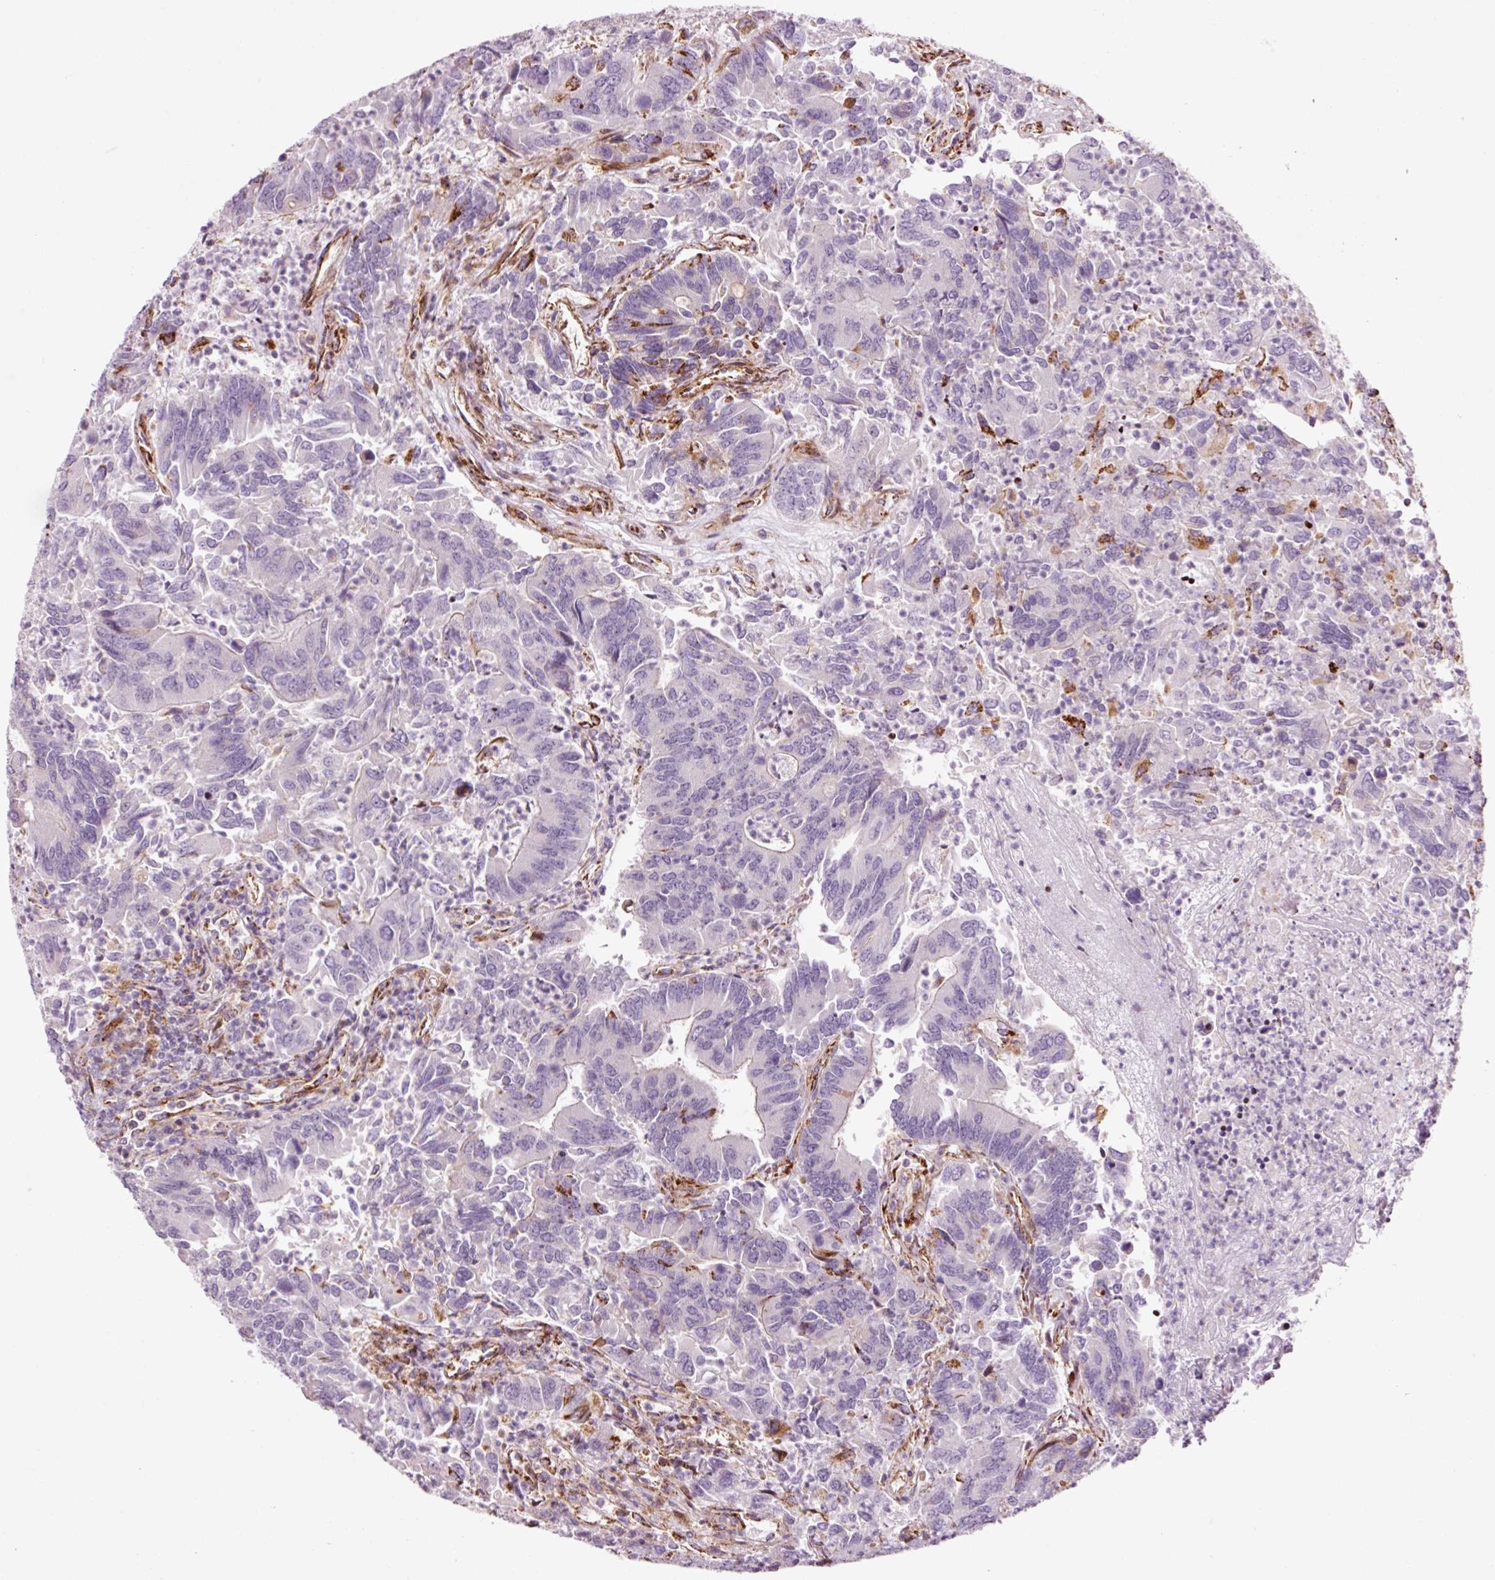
{"staining": {"intensity": "weak", "quantity": "<25%", "location": "cytoplasmic/membranous"}, "tissue": "colorectal cancer", "cell_type": "Tumor cells", "image_type": "cancer", "snomed": [{"axis": "morphology", "description": "Adenocarcinoma, NOS"}, {"axis": "topography", "description": "Colon"}], "caption": "Tumor cells are negative for protein expression in human adenocarcinoma (colorectal).", "gene": "ANKRD20A1", "patient": {"sex": "female", "age": 67}}